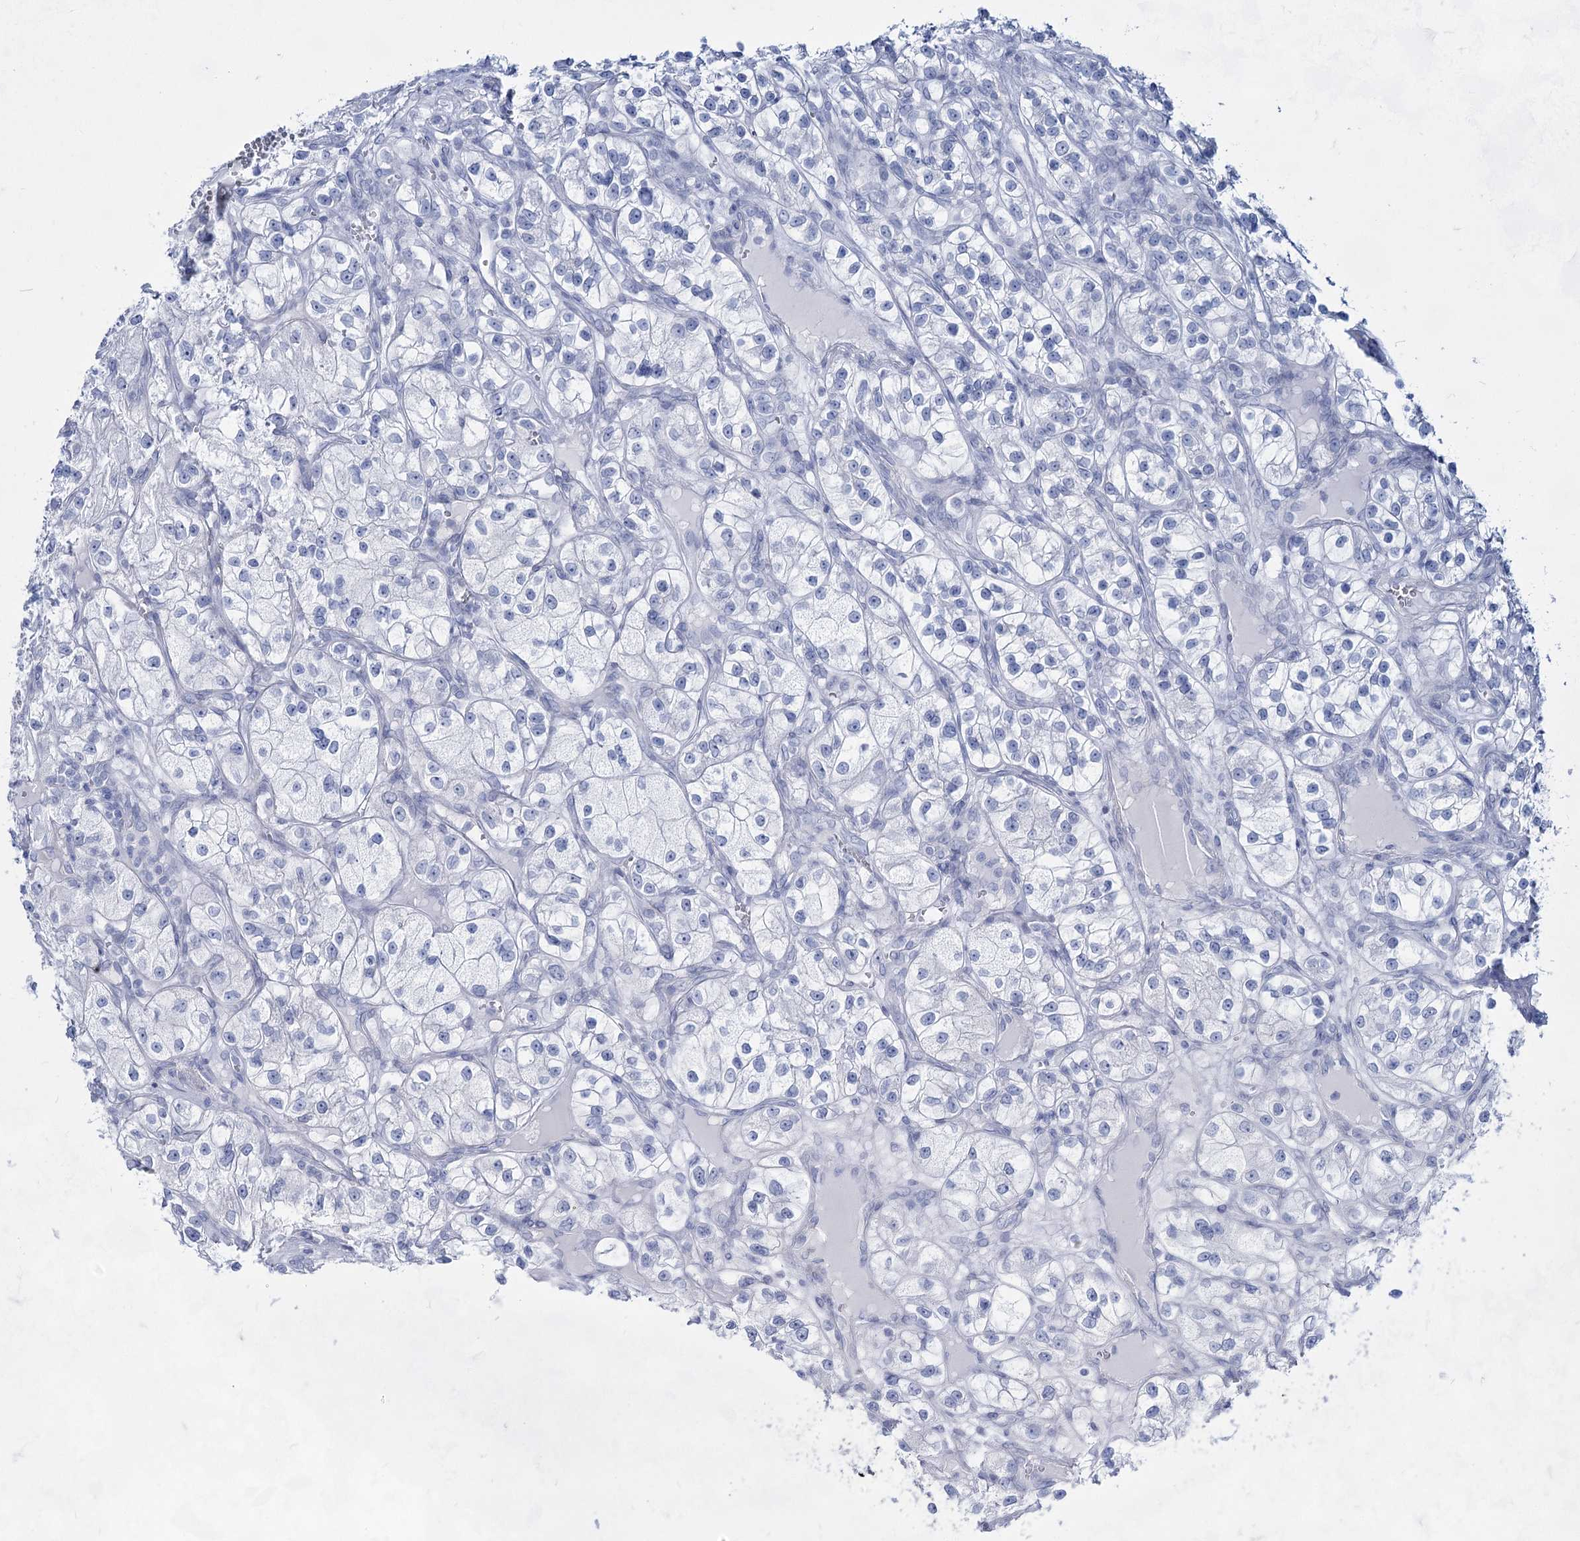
{"staining": {"intensity": "negative", "quantity": "none", "location": "none"}, "tissue": "renal cancer", "cell_type": "Tumor cells", "image_type": "cancer", "snomed": [{"axis": "morphology", "description": "Adenocarcinoma, NOS"}, {"axis": "topography", "description": "Kidney"}], "caption": "Renal adenocarcinoma stained for a protein using immunohistochemistry (IHC) reveals no expression tumor cells.", "gene": "ACRV1", "patient": {"sex": "female", "age": 57}}